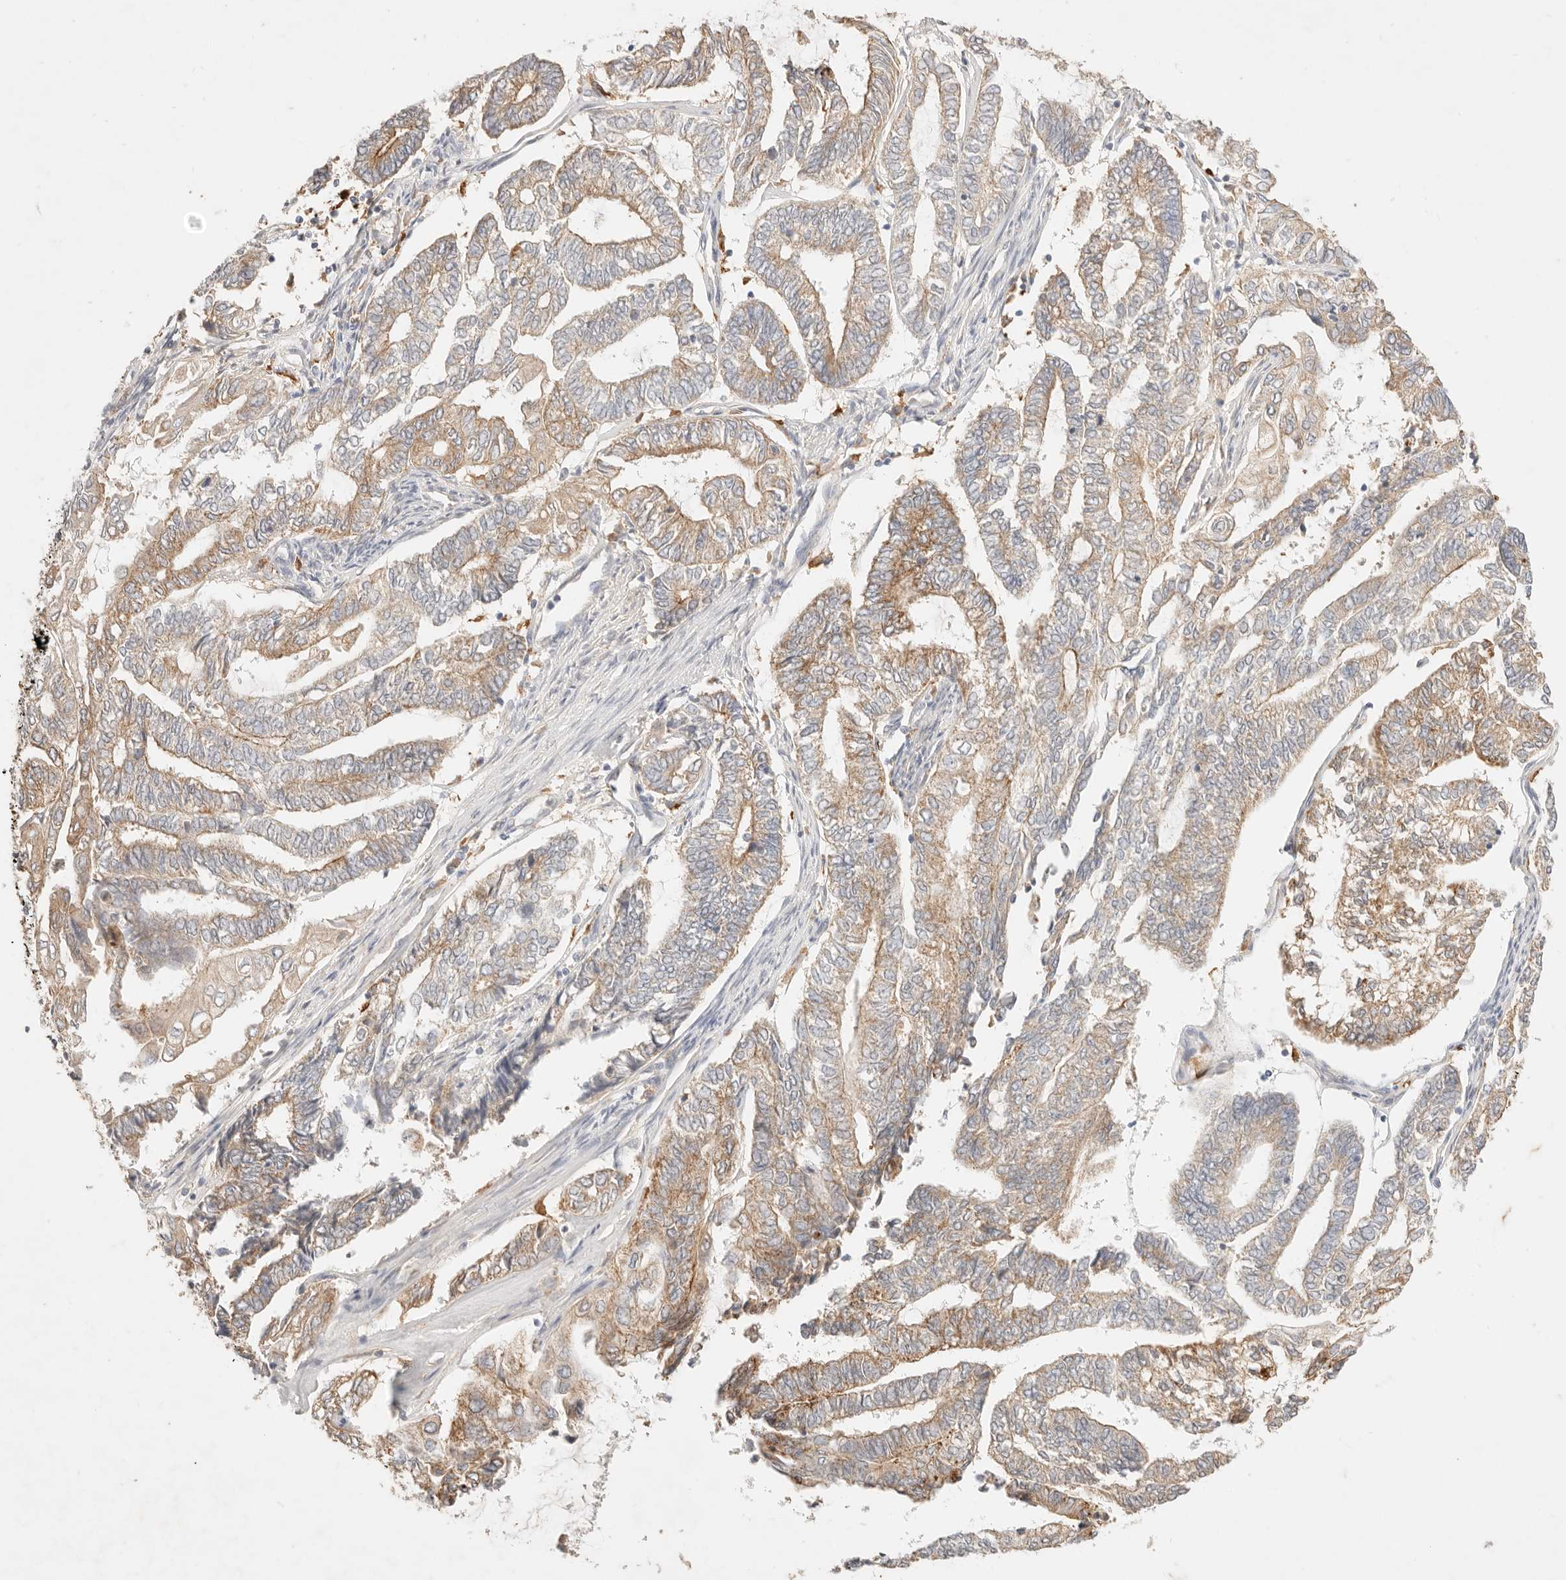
{"staining": {"intensity": "moderate", "quantity": ">75%", "location": "cytoplasmic/membranous"}, "tissue": "endometrial cancer", "cell_type": "Tumor cells", "image_type": "cancer", "snomed": [{"axis": "morphology", "description": "Adenocarcinoma, NOS"}, {"axis": "topography", "description": "Uterus"}, {"axis": "topography", "description": "Endometrium"}], "caption": "This micrograph reveals endometrial cancer stained with immunohistochemistry (IHC) to label a protein in brown. The cytoplasmic/membranous of tumor cells show moderate positivity for the protein. Nuclei are counter-stained blue.", "gene": "HK2", "patient": {"sex": "female", "age": 70}}